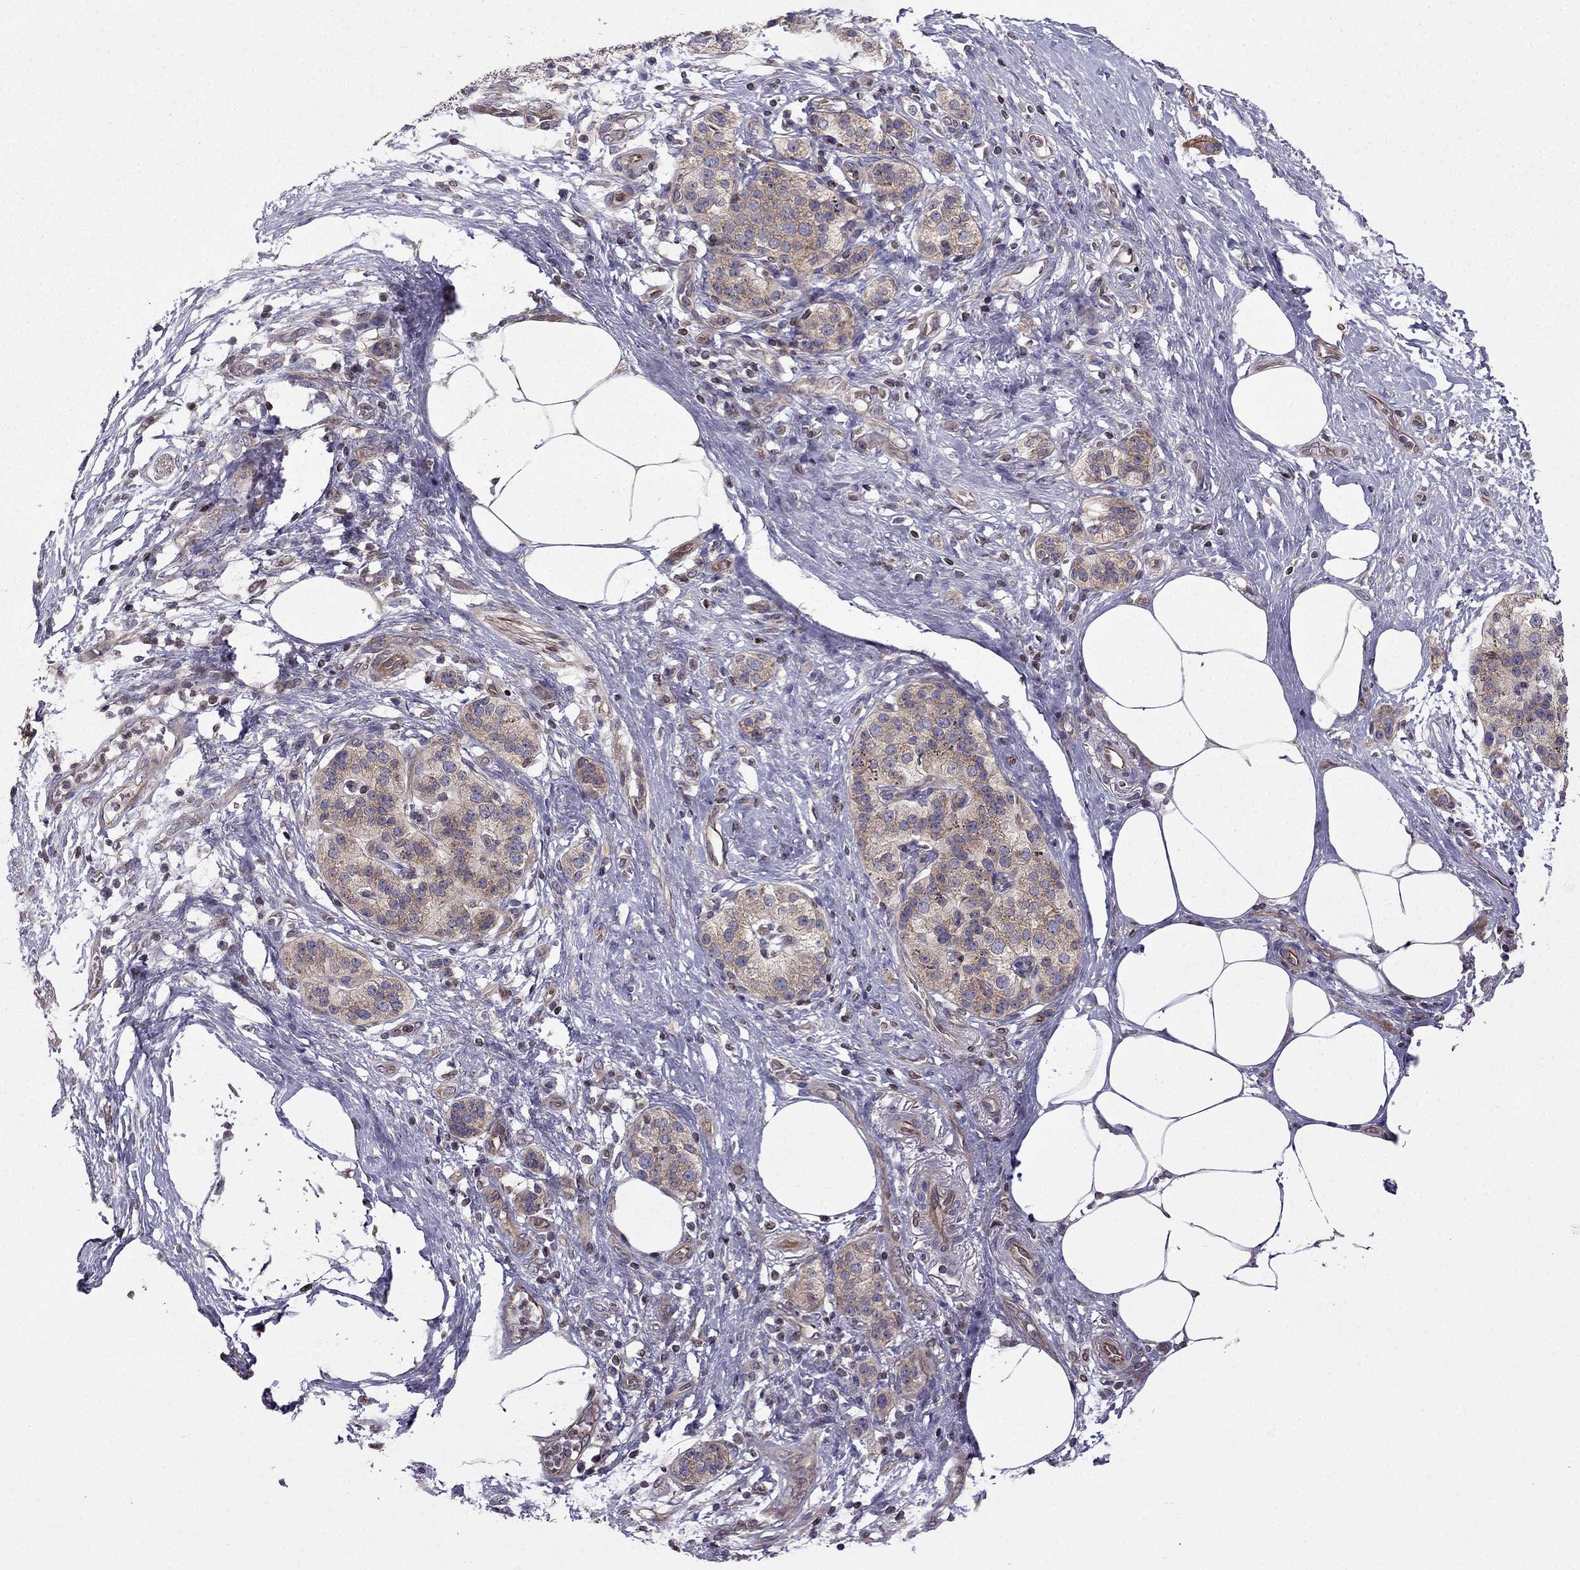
{"staining": {"intensity": "weak", "quantity": "25%-75%", "location": "cytoplasmic/membranous"}, "tissue": "pancreatic cancer", "cell_type": "Tumor cells", "image_type": "cancer", "snomed": [{"axis": "morphology", "description": "Adenocarcinoma, NOS"}, {"axis": "topography", "description": "Pancreas"}], "caption": "A high-resolution image shows immunohistochemistry (IHC) staining of pancreatic cancer (adenocarcinoma), which demonstrates weak cytoplasmic/membranous staining in about 25%-75% of tumor cells.", "gene": "CDC42BPA", "patient": {"sex": "female", "age": 72}}